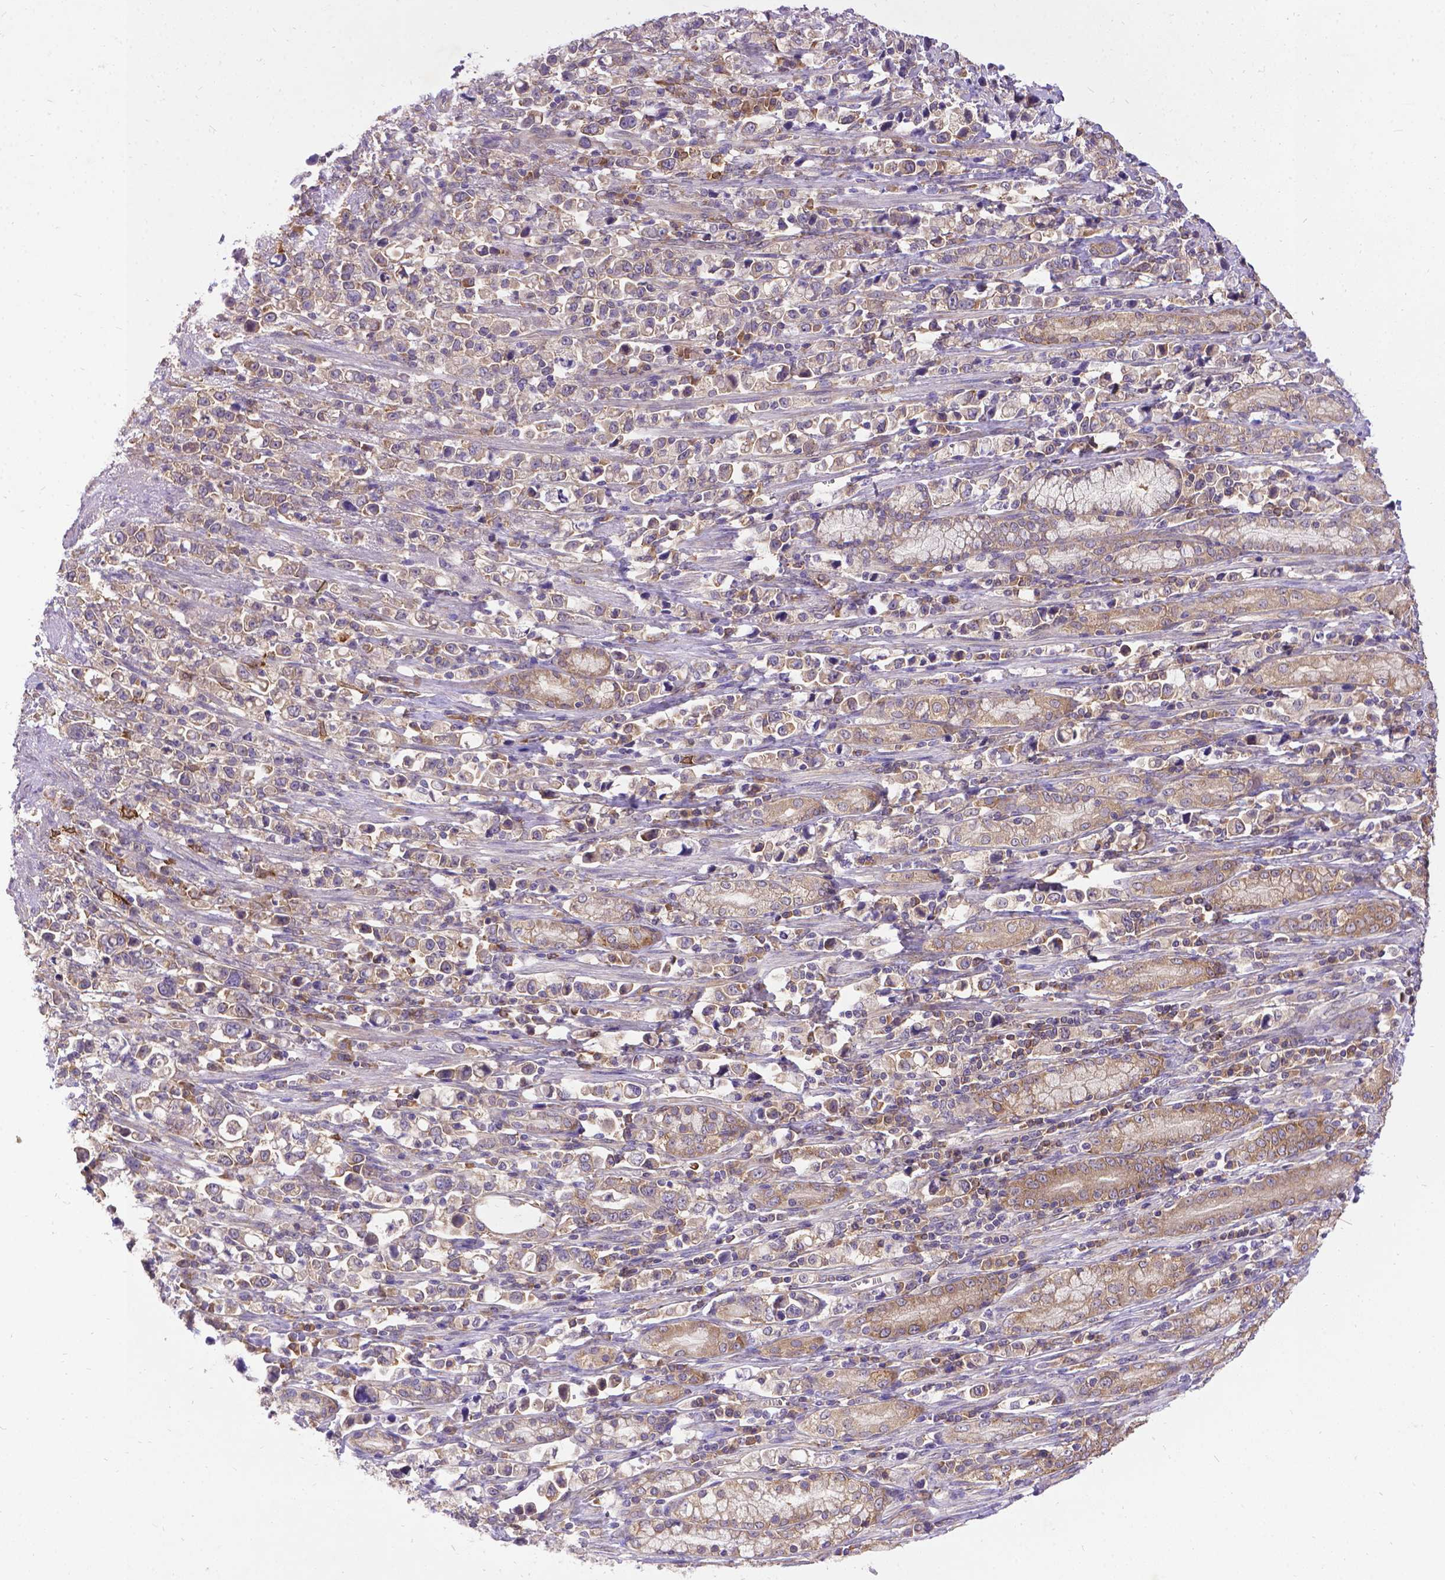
{"staining": {"intensity": "weak", "quantity": ">75%", "location": "cytoplasmic/membranous"}, "tissue": "stomach cancer", "cell_type": "Tumor cells", "image_type": "cancer", "snomed": [{"axis": "morphology", "description": "Adenocarcinoma, NOS"}, {"axis": "topography", "description": "Stomach"}], "caption": "Approximately >75% of tumor cells in stomach adenocarcinoma exhibit weak cytoplasmic/membranous protein staining as visualized by brown immunohistochemical staining.", "gene": "DENND6A", "patient": {"sex": "male", "age": 63}}